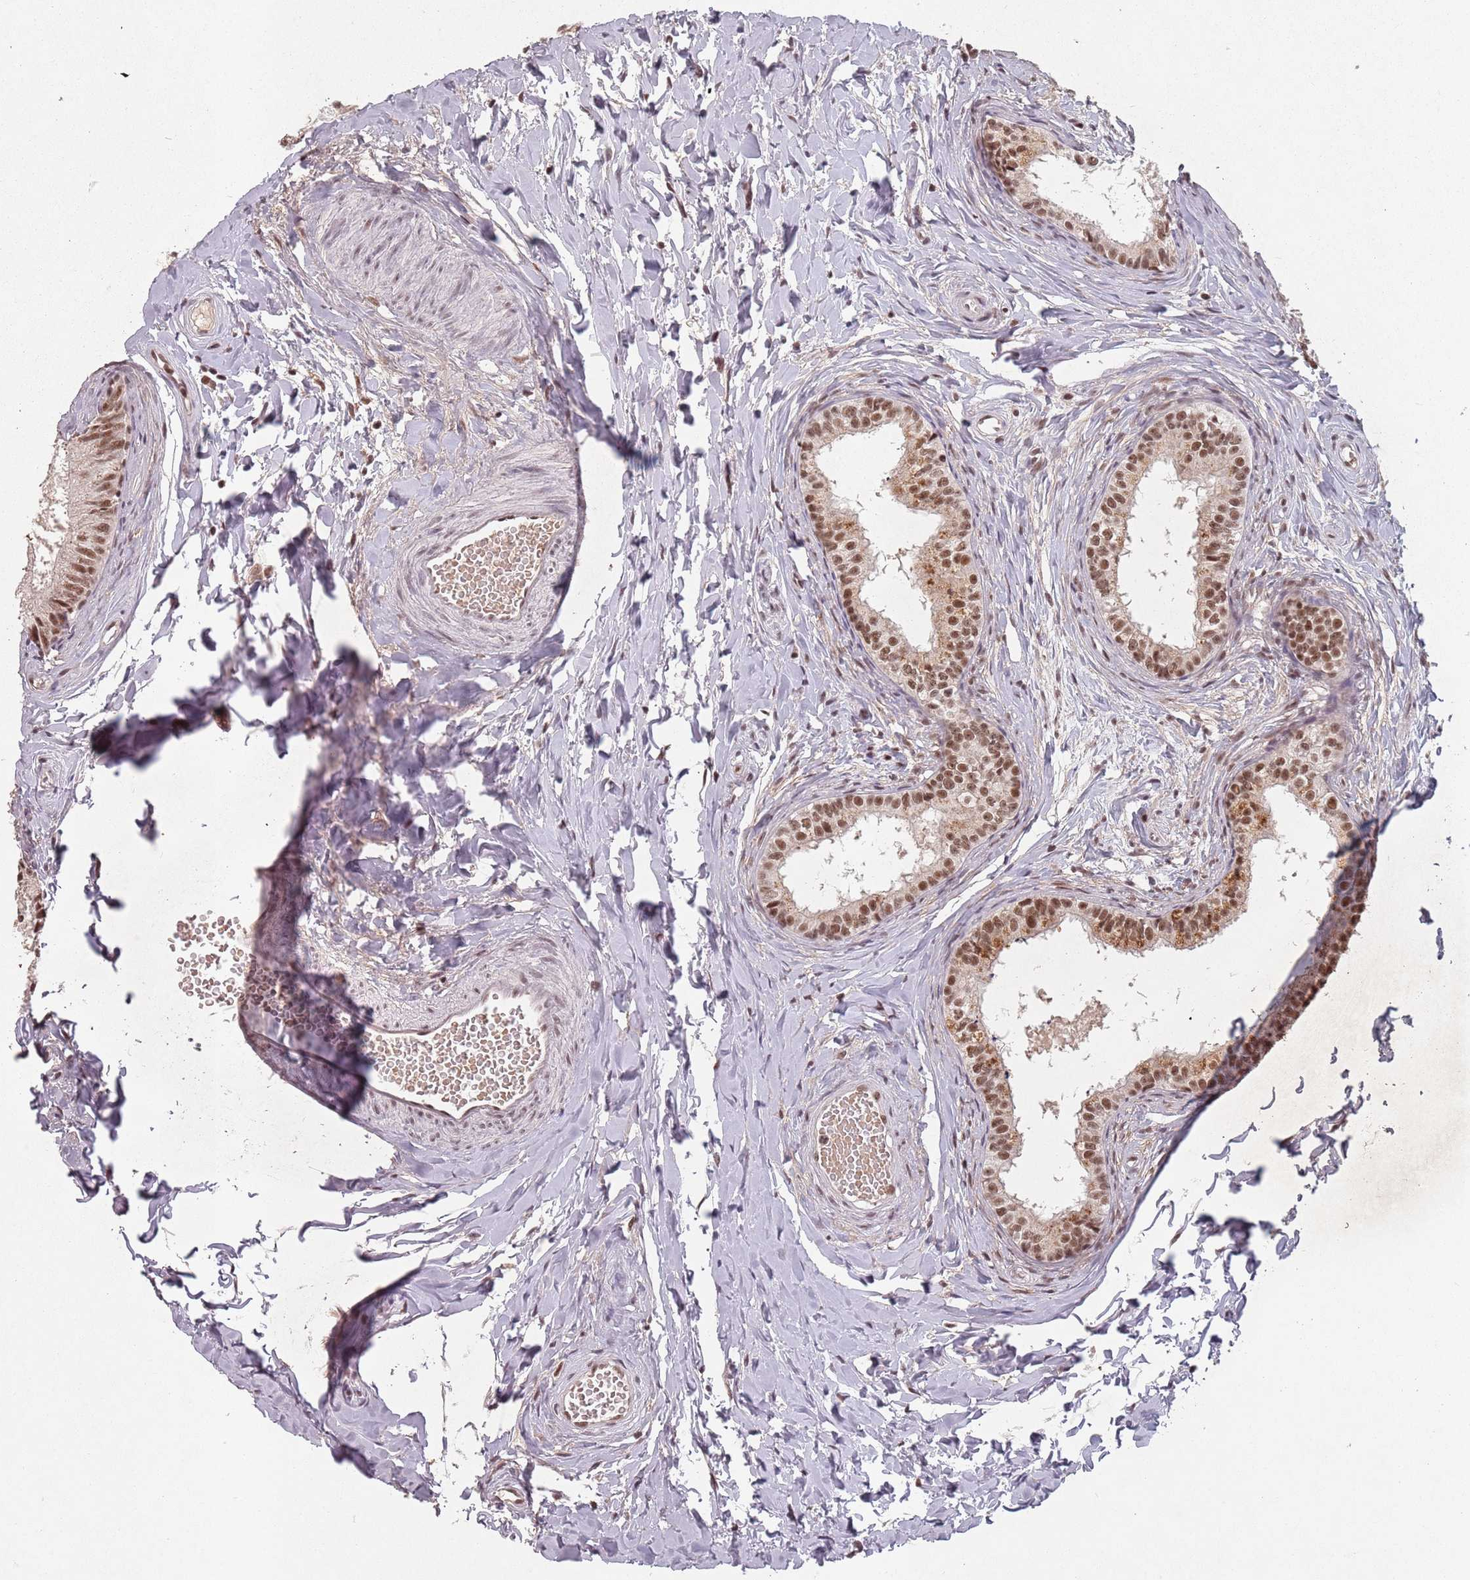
{"staining": {"intensity": "moderate", "quantity": ">75%", "location": "nuclear"}, "tissue": "epididymis", "cell_type": "Glandular cells", "image_type": "normal", "snomed": [{"axis": "morphology", "description": "Normal tissue, NOS"}, {"axis": "topography", "description": "Epididymis"}], "caption": "Approximately >75% of glandular cells in unremarkable epididymis reveal moderate nuclear protein positivity as visualized by brown immunohistochemical staining.", "gene": "NCBP1", "patient": {"sex": "male", "age": 34}}